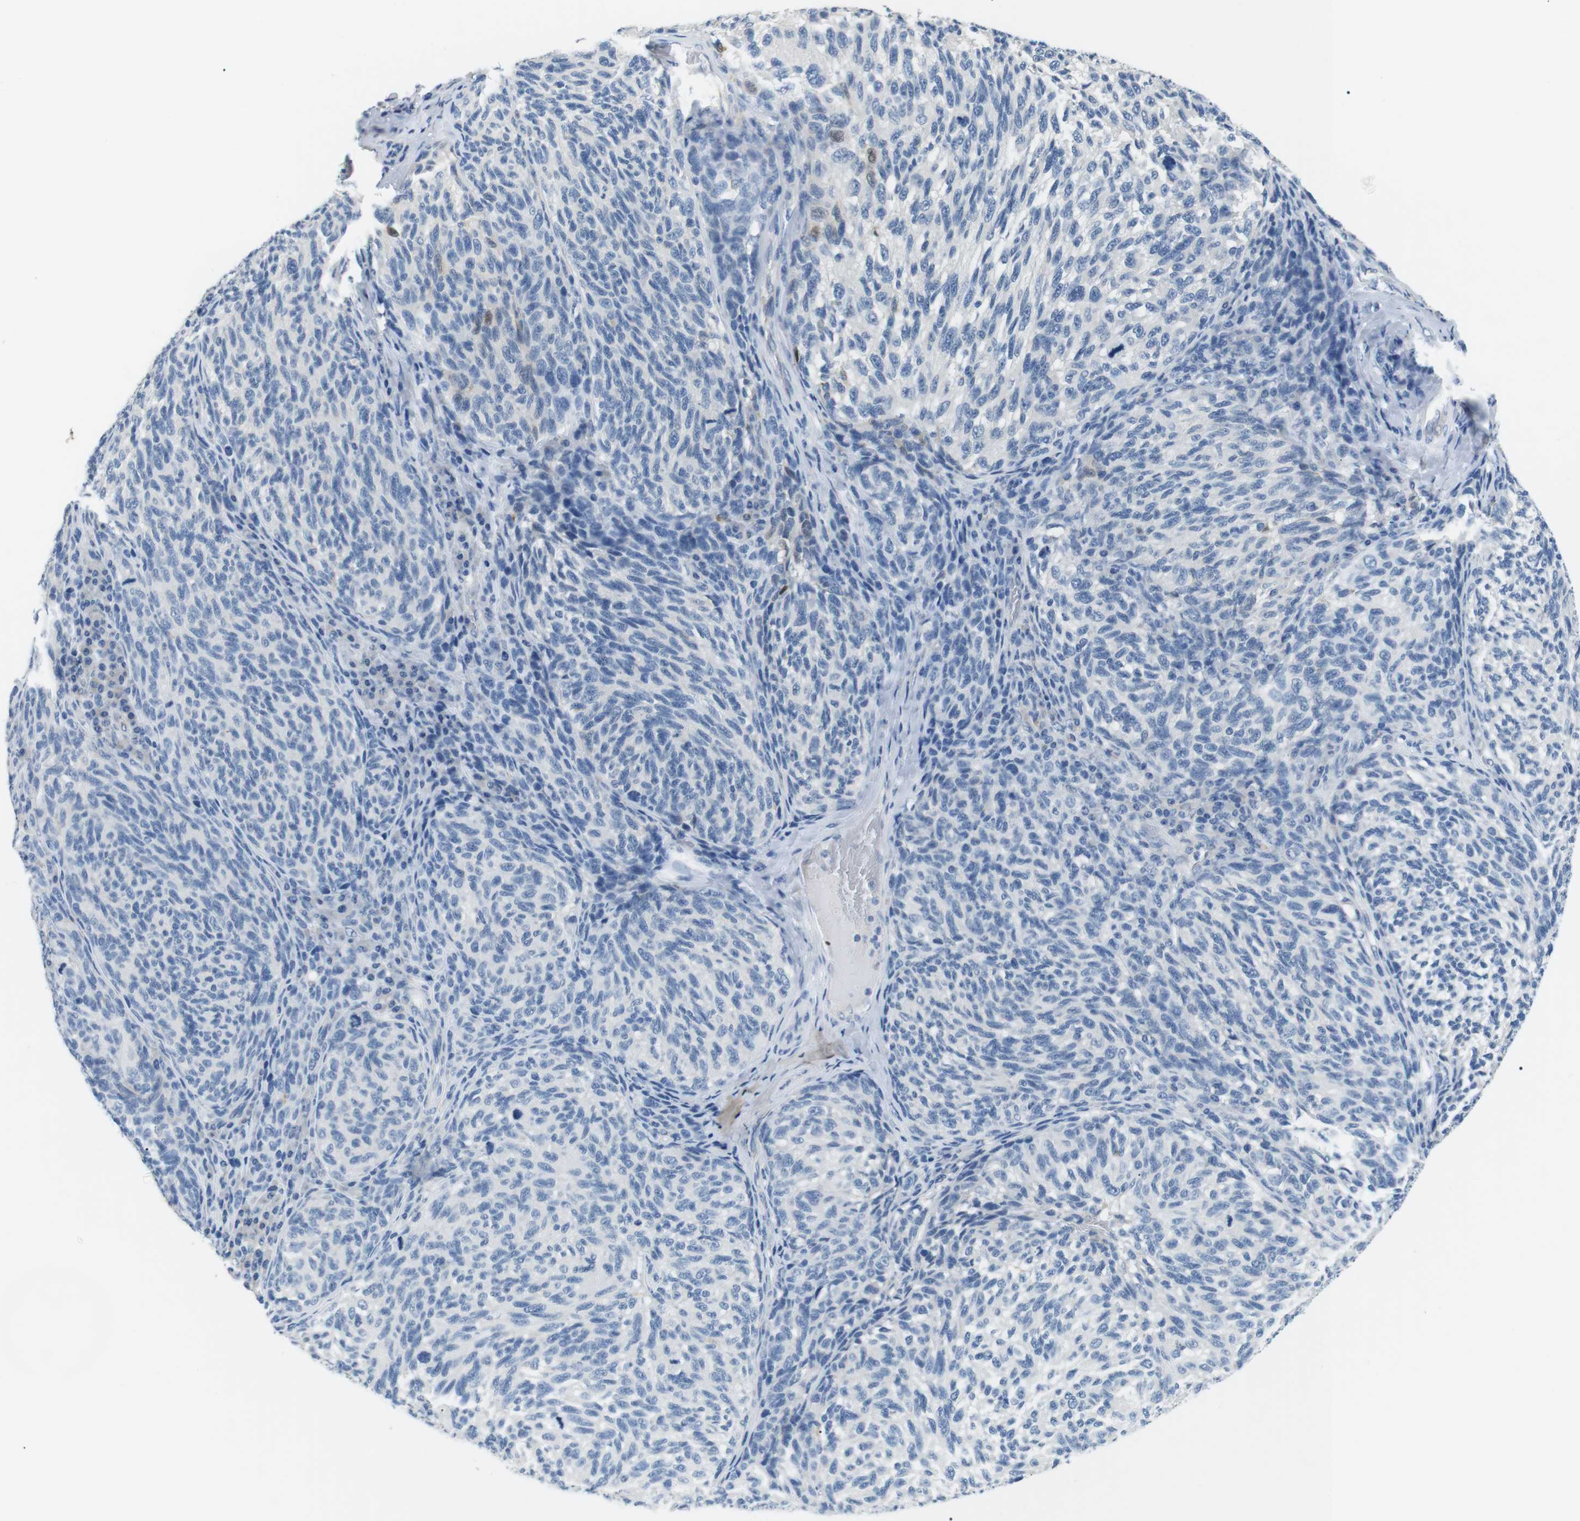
{"staining": {"intensity": "negative", "quantity": "none", "location": "none"}, "tissue": "melanoma", "cell_type": "Tumor cells", "image_type": "cancer", "snomed": [{"axis": "morphology", "description": "Malignant melanoma, NOS"}, {"axis": "topography", "description": "Skin"}], "caption": "There is no significant expression in tumor cells of malignant melanoma.", "gene": "FCGRT", "patient": {"sex": "female", "age": 73}}